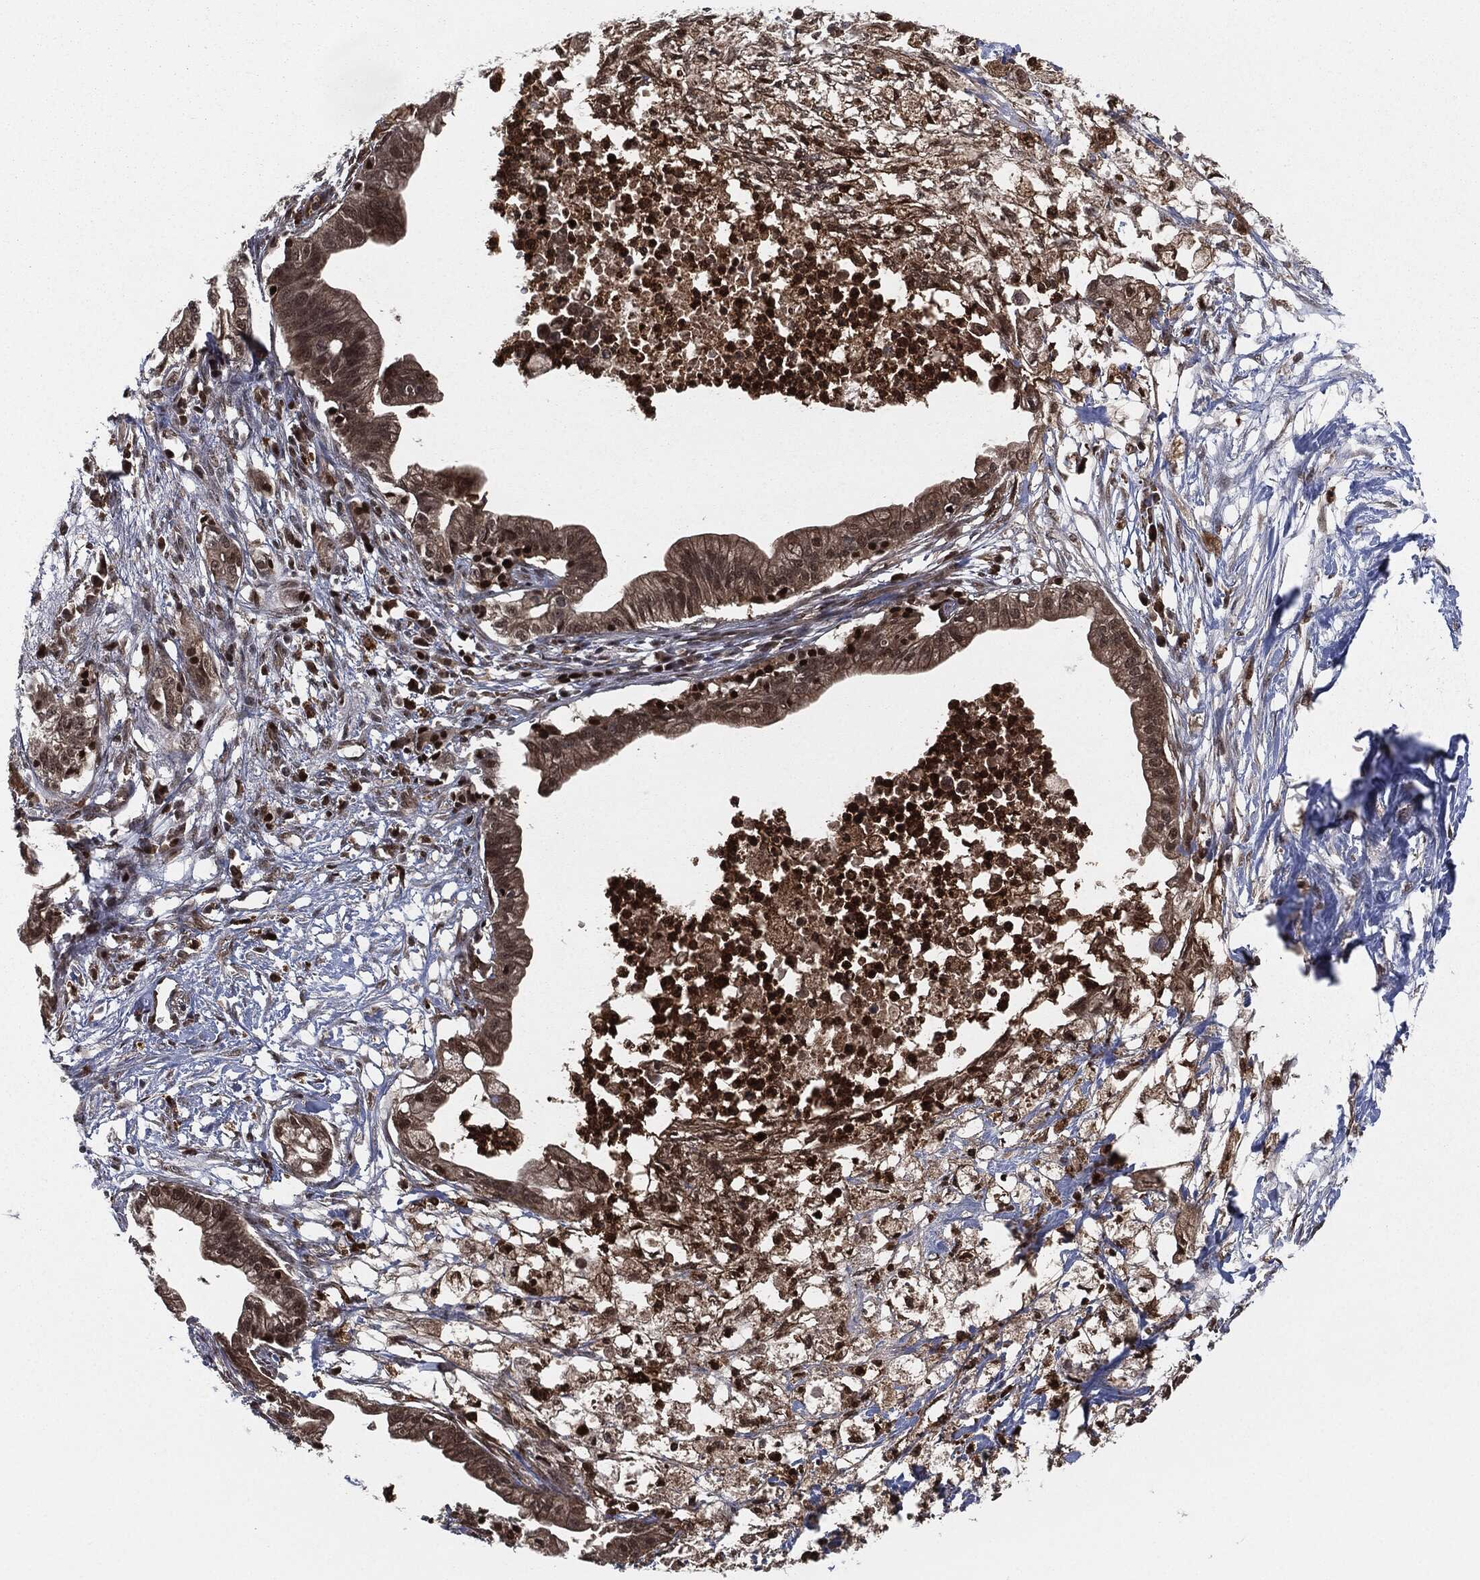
{"staining": {"intensity": "weak", "quantity": "<25%", "location": "cytoplasmic/membranous"}, "tissue": "pancreatic cancer", "cell_type": "Tumor cells", "image_type": "cancer", "snomed": [{"axis": "morphology", "description": "Normal tissue, NOS"}, {"axis": "morphology", "description": "Adenocarcinoma, NOS"}, {"axis": "topography", "description": "Pancreas"}], "caption": "DAB immunohistochemical staining of human pancreatic cancer demonstrates no significant staining in tumor cells.", "gene": "CAPRIN2", "patient": {"sex": "female", "age": 58}}